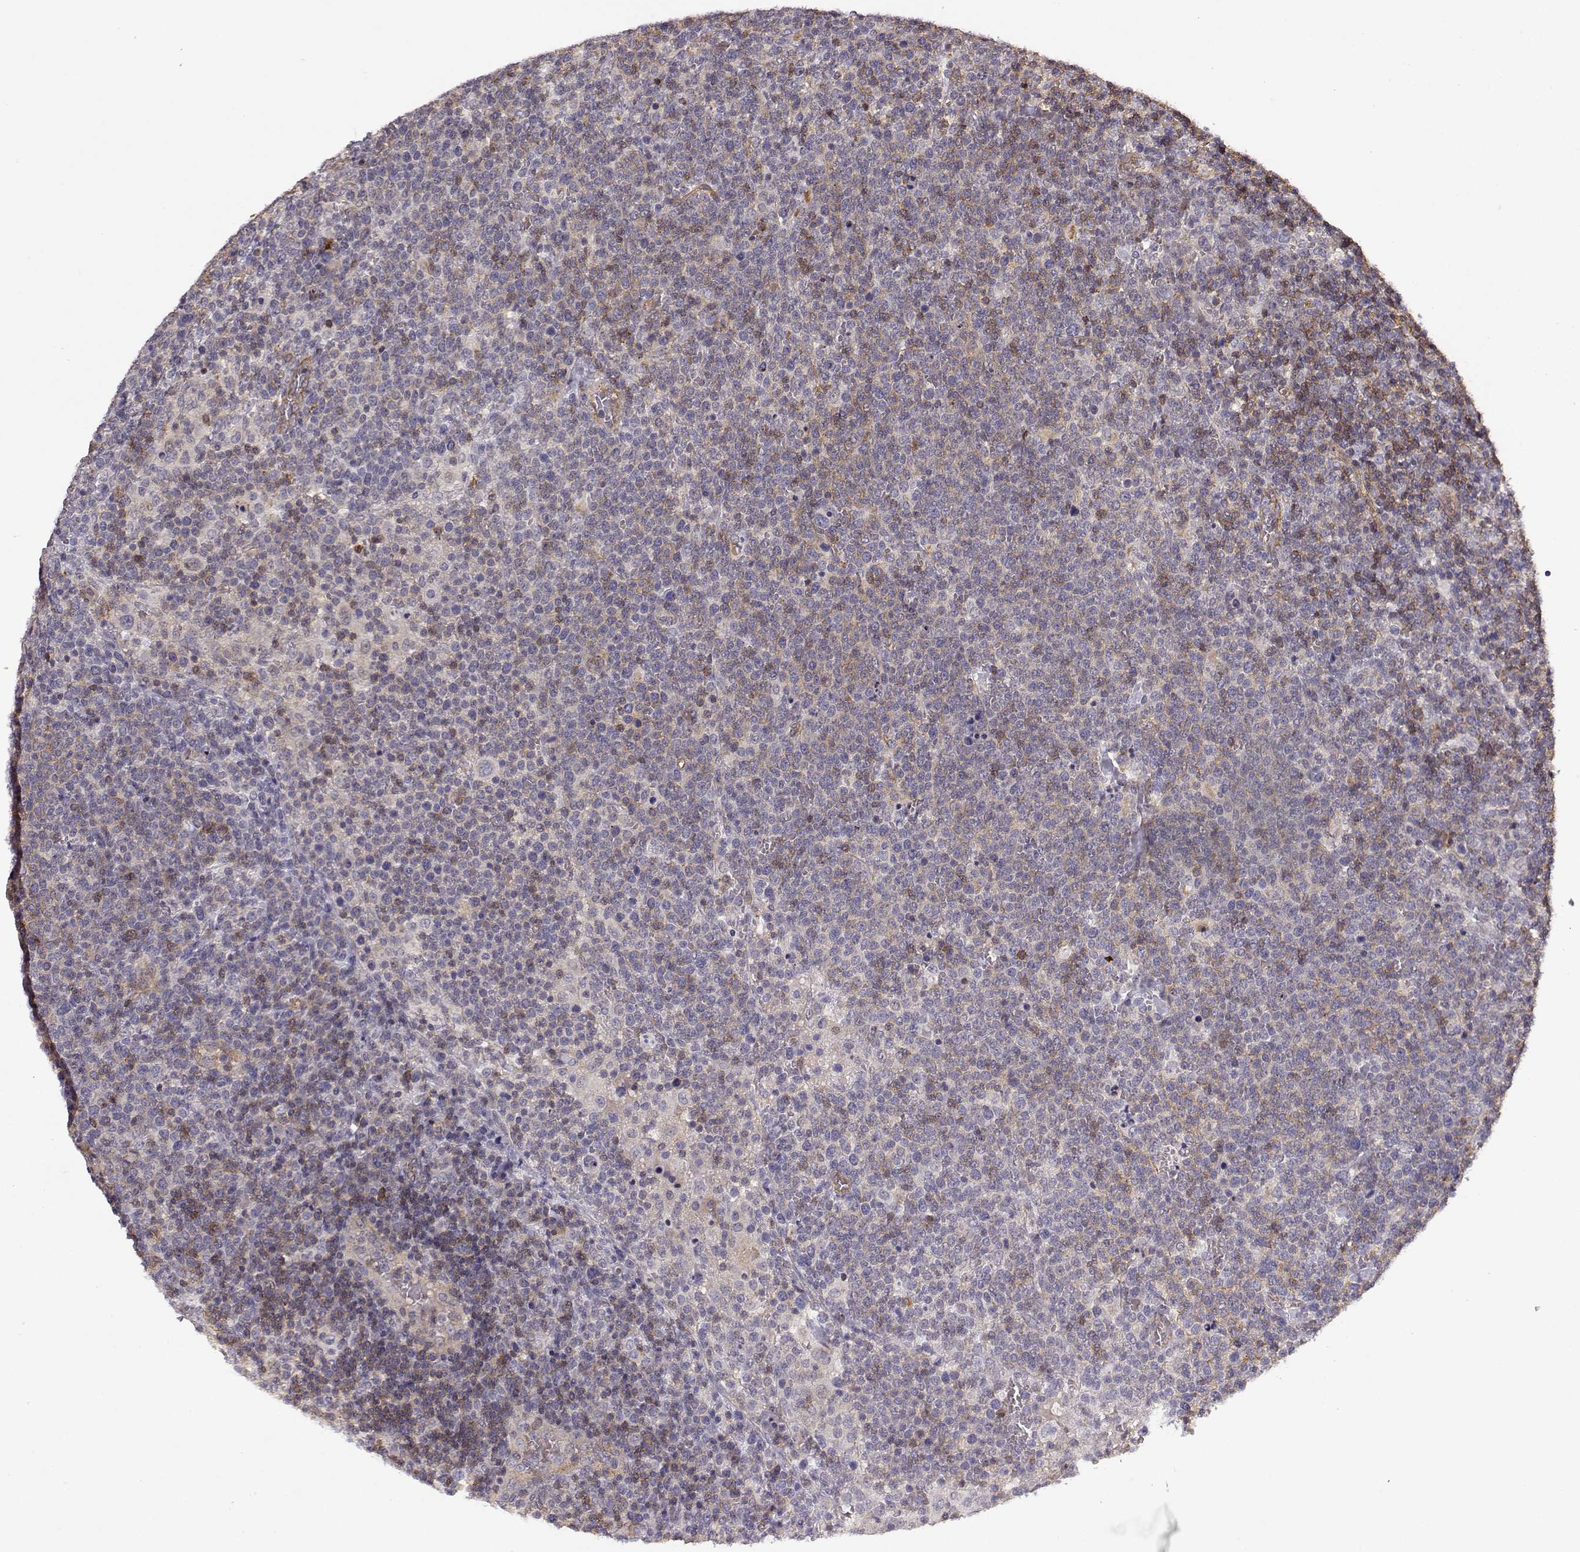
{"staining": {"intensity": "negative", "quantity": "none", "location": "none"}, "tissue": "lymphoma", "cell_type": "Tumor cells", "image_type": "cancer", "snomed": [{"axis": "morphology", "description": "Malignant lymphoma, non-Hodgkin's type, High grade"}, {"axis": "topography", "description": "Lymph node"}], "caption": "Immunohistochemistry of human high-grade malignant lymphoma, non-Hodgkin's type reveals no positivity in tumor cells.", "gene": "IFITM1", "patient": {"sex": "male", "age": 61}}